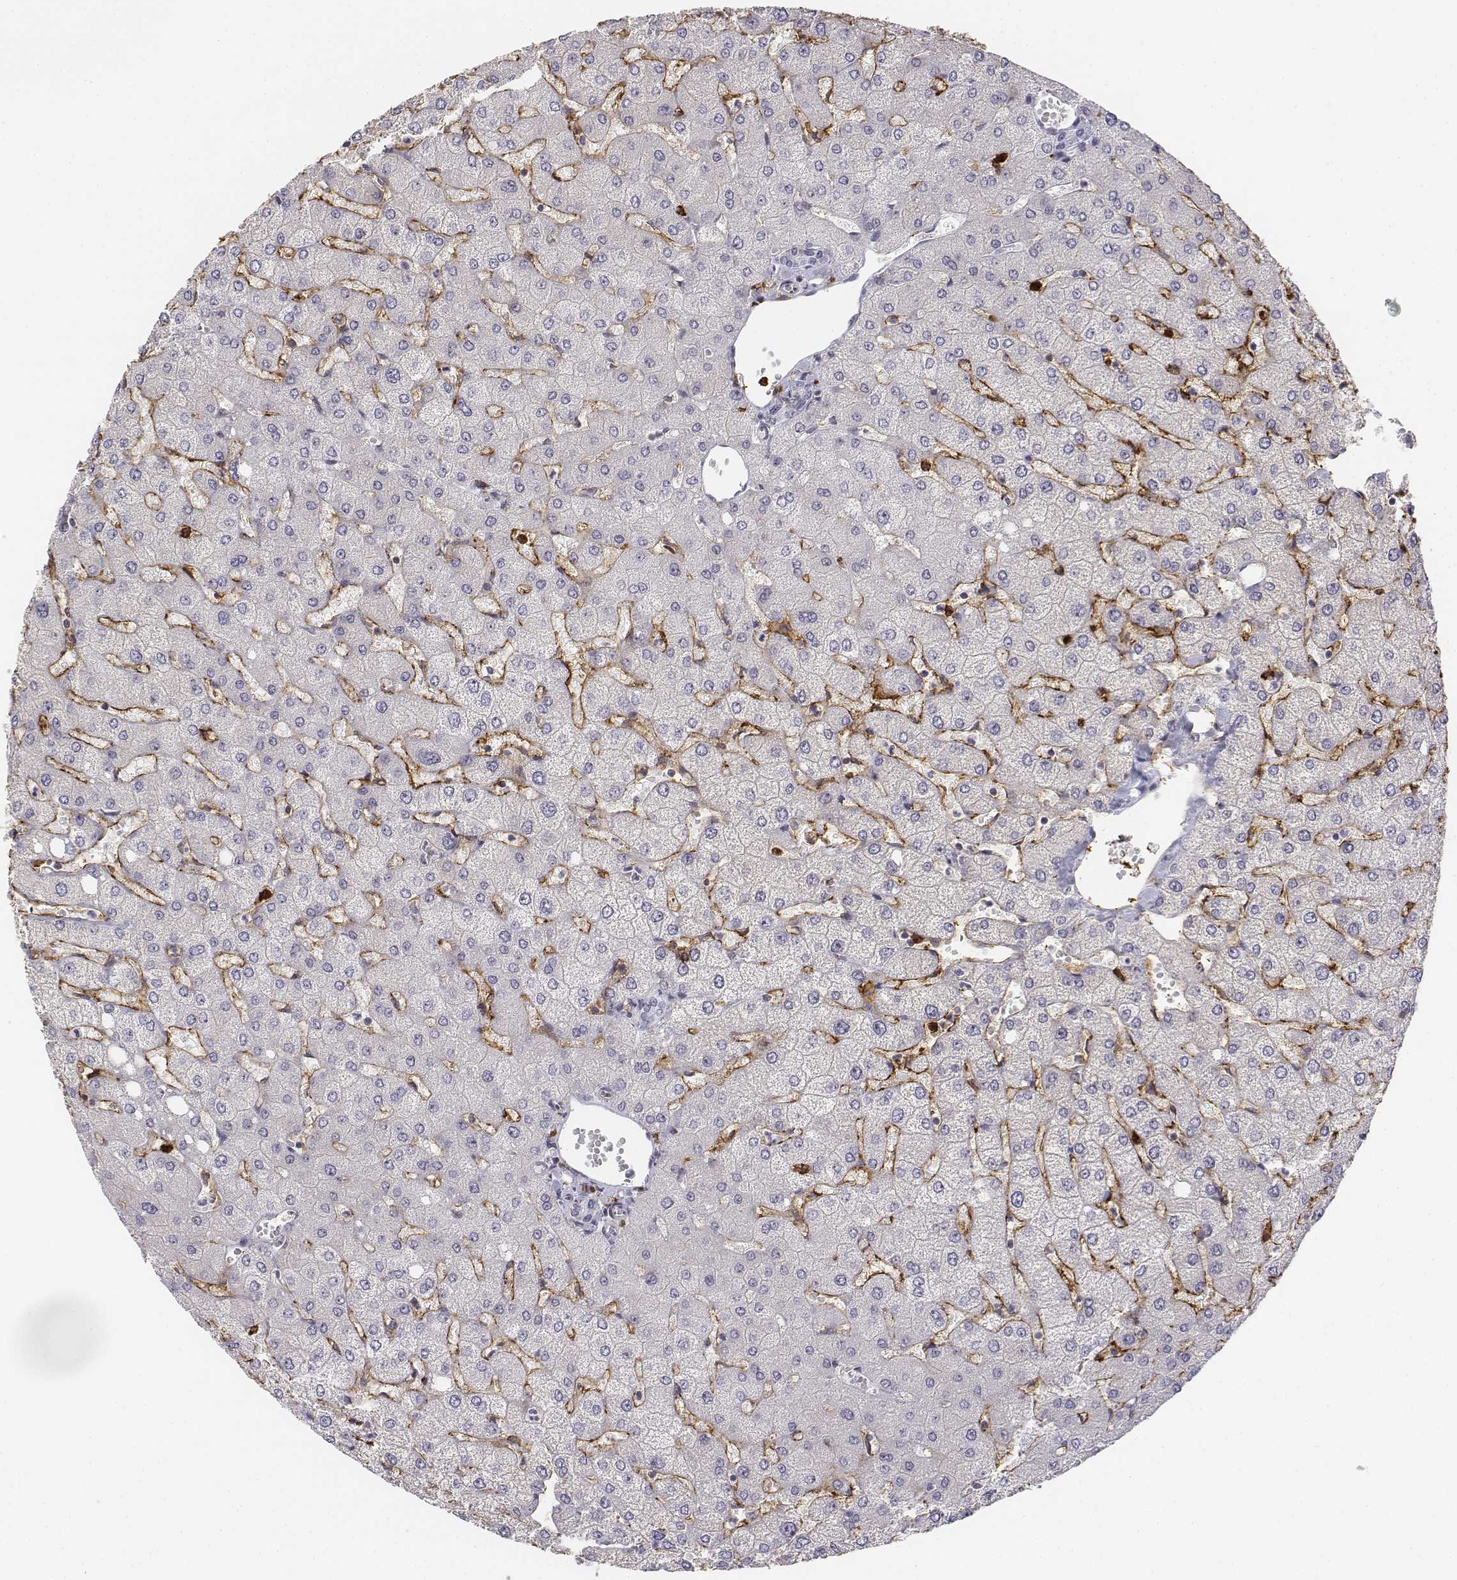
{"staining": {"intensity": "negative", "quantity": "none", "location": "none"}, "tissue": "liver", "cell_type": "Cholangiocytes", "image_type": "normal", "snomed": [{"axis": "morphology", "description": "Normal tissue, NOS"}, {"axis": "topography", "description": "Liver"}], "caption": "Immunohistochemistry (IHC) of benign liver shows no positivity in cholangiocytes.", "gene": "CD14", "patient": {"sex": "female", "age": 54}}